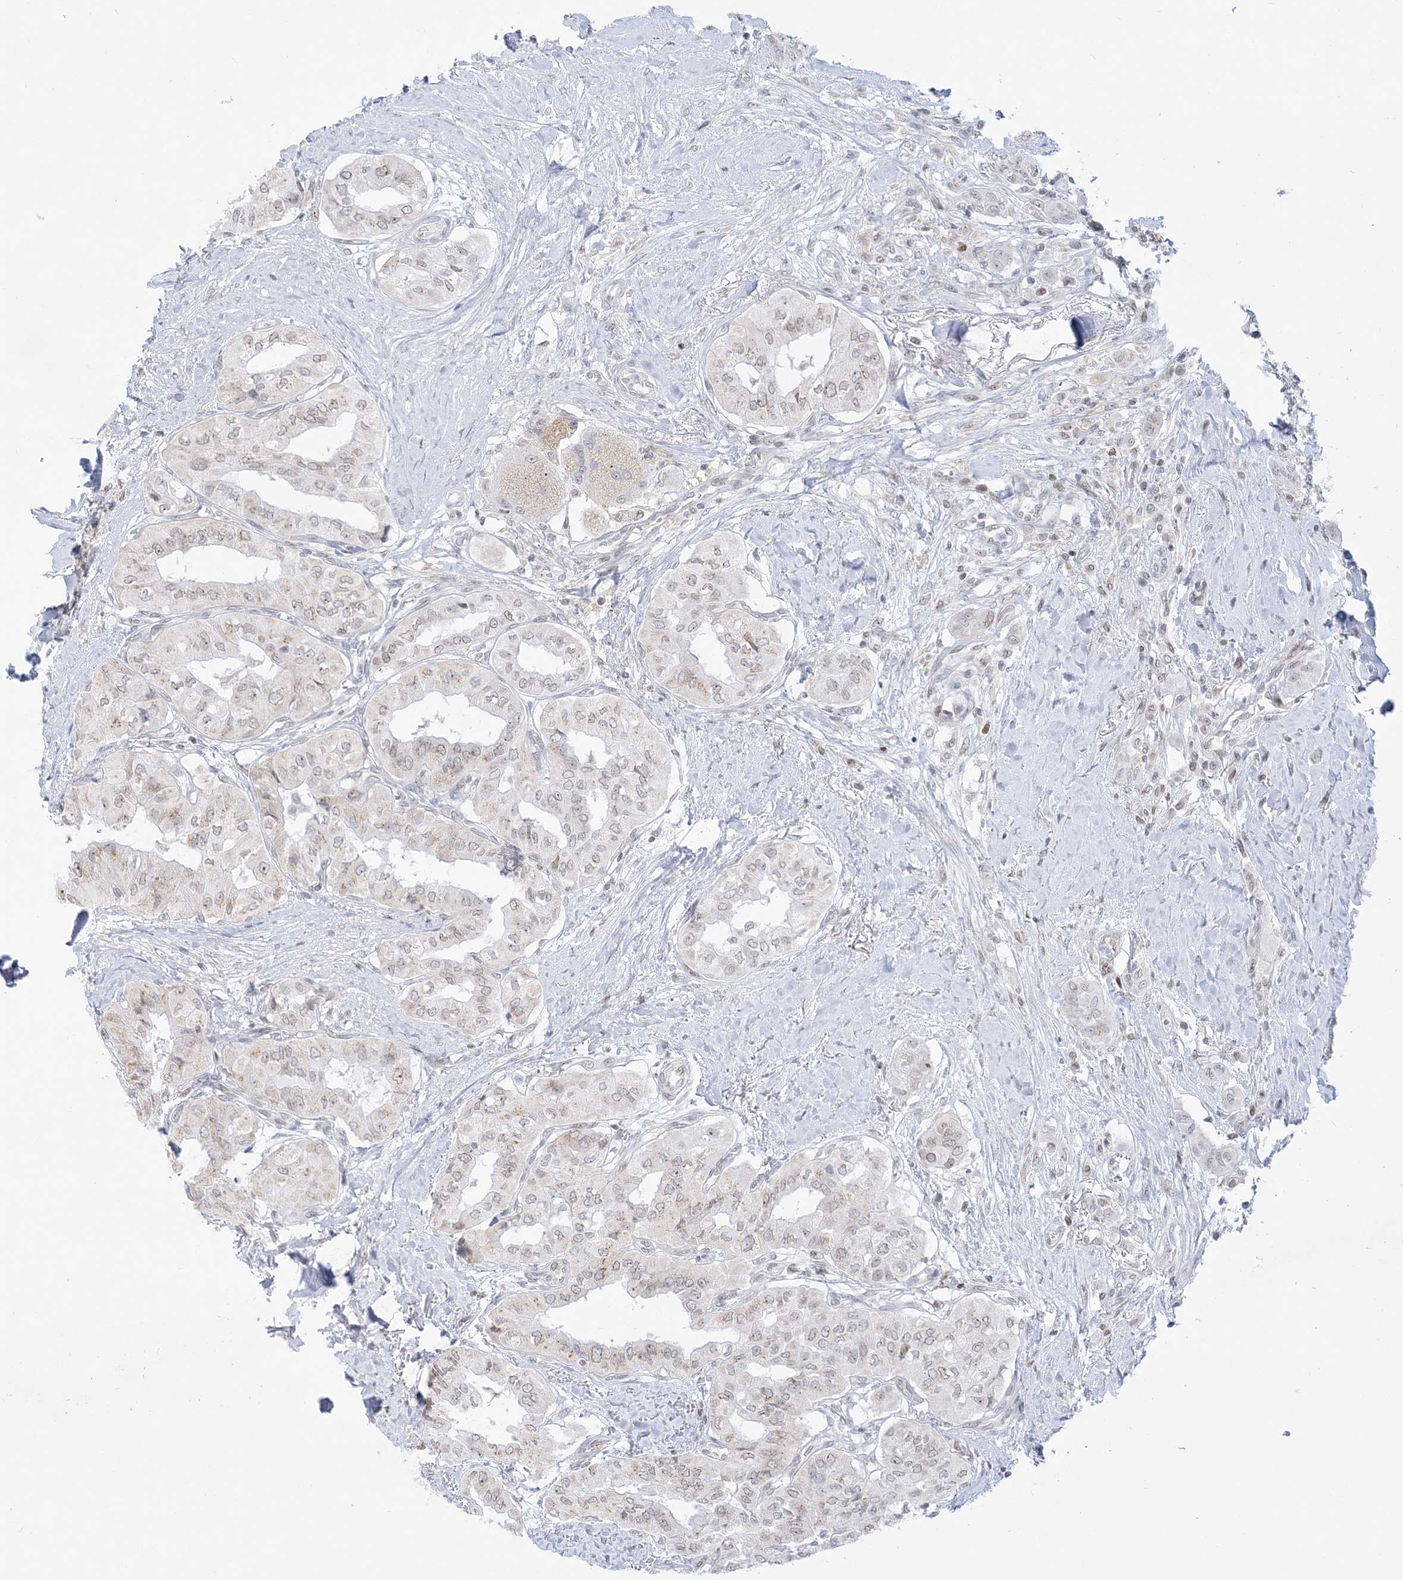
{"staining": {"intensity": "weak", "quantity": "25%-75%", "location": "cytoplasmic/membranous,nuclear"}, "tissue": "thyroid cancer", "cell_type": "Tumor cells", "image_type": "cancer", "snomed": [{"axis": "morphology", "description": "Papillary adenocarcinoma, NOS"}, {"axis": "topography", "description": "Thyroid gland"}], "caption": "DAB (3,3'-diaminobenzidine) immunohistochemical staining of thyroid cancer (papillary adenocarcinoma) exhibits weak cytoplasmic/membranous and nuclear protein positivity in about 25%-75% of tumor cells.", "gene": "DDX21", "patient": {"sex": "female", "age": 59}}